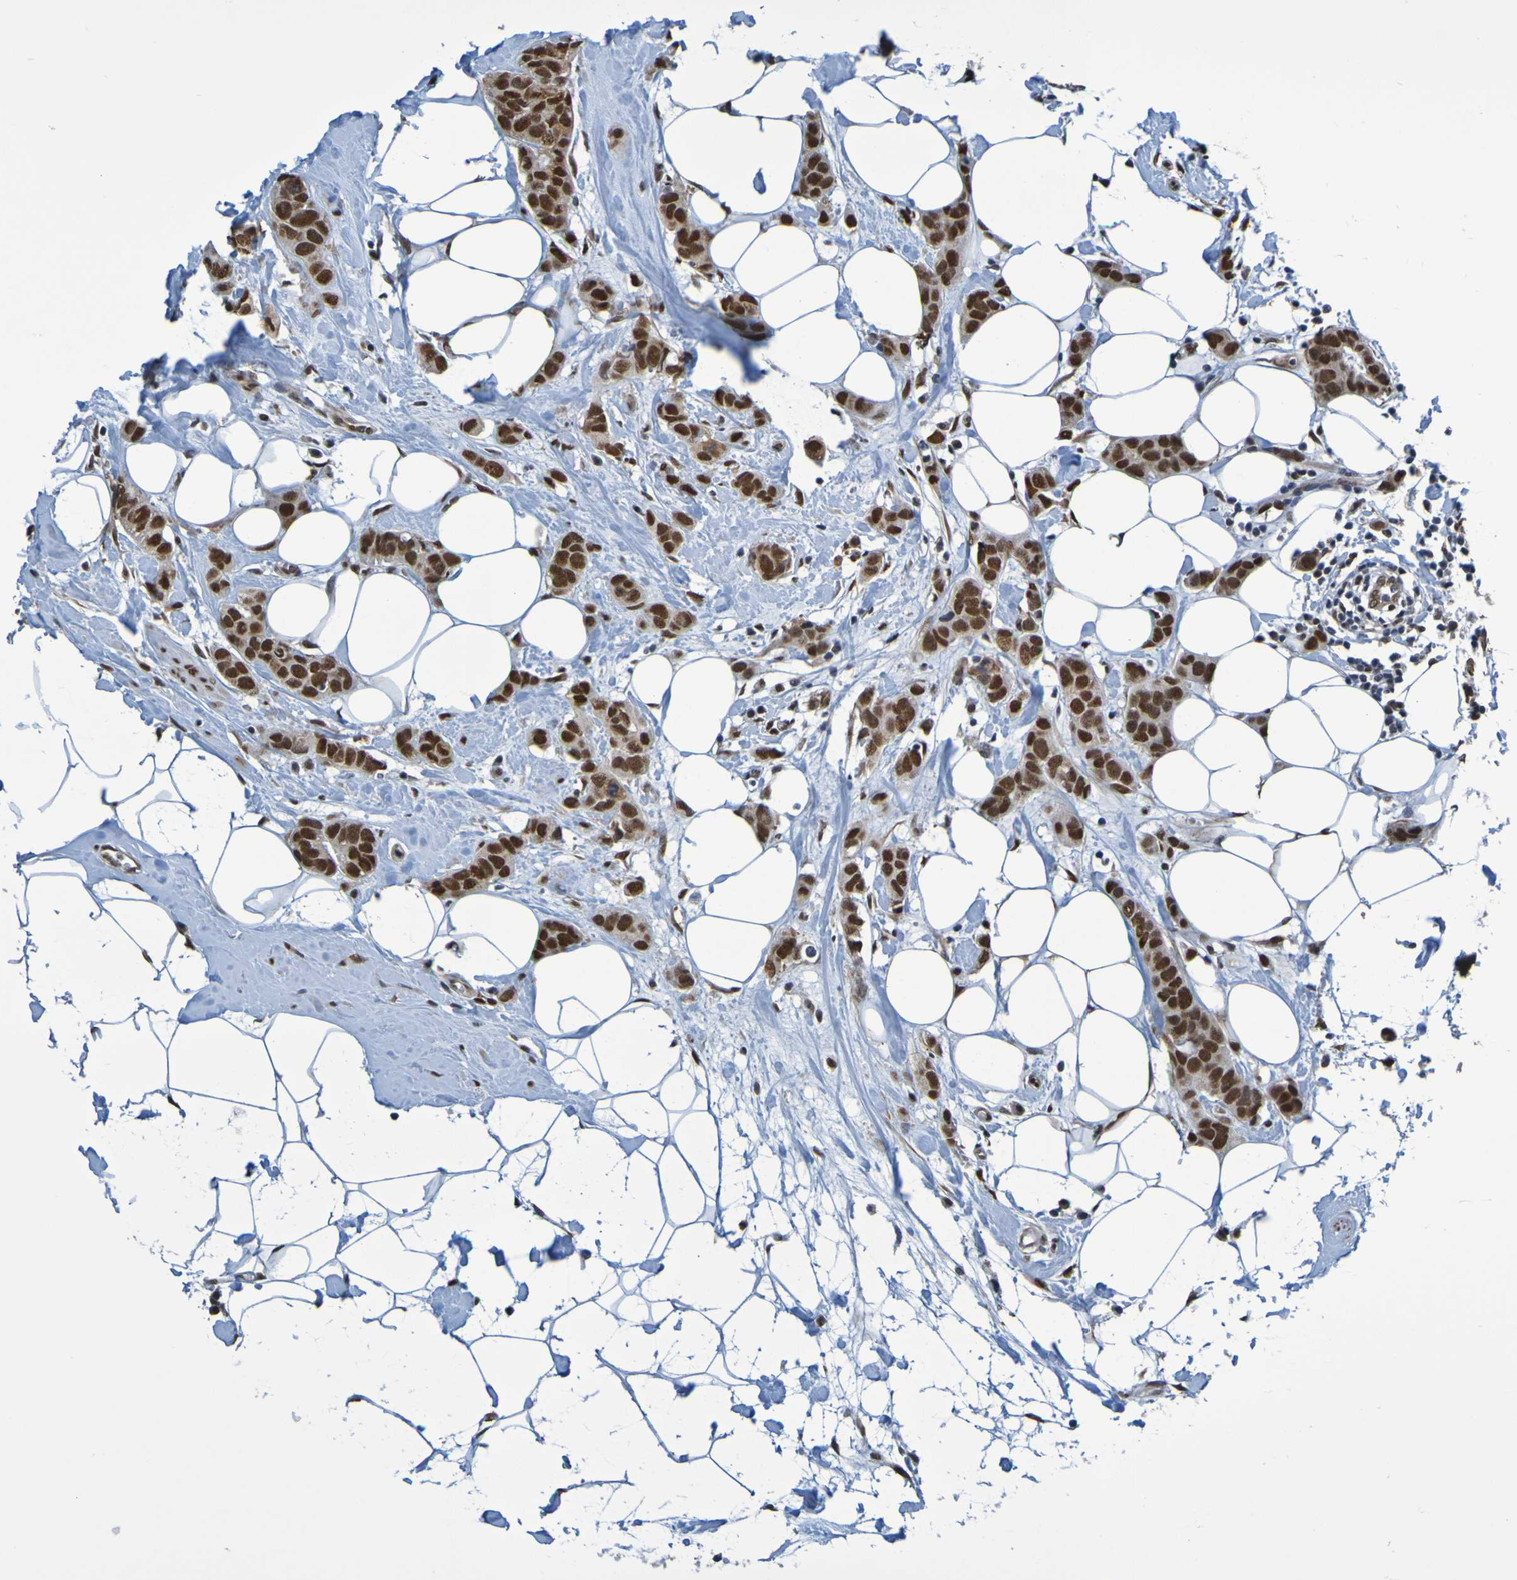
{"staining": {"intensity": "strong", "quantity": ">75%", "location": "nuclear"}, "tissue": "breast cancer", "cell_type": "Tumor cells", "image_type": "cancer", "snomed": [{"axis": "morphology", "description": "Normal tissue, NOS"}, {"axis": "morphology", "description": "Duct carcinoma"}, {"axis": "topography", "description": "Breast"}], "caption": "Human intraductal carcinoma (breast) stained with a protein marker displays strong staining in tumor cells.", "gene": "HDAC2", "patient": {"sex": "female", "age": 50}}